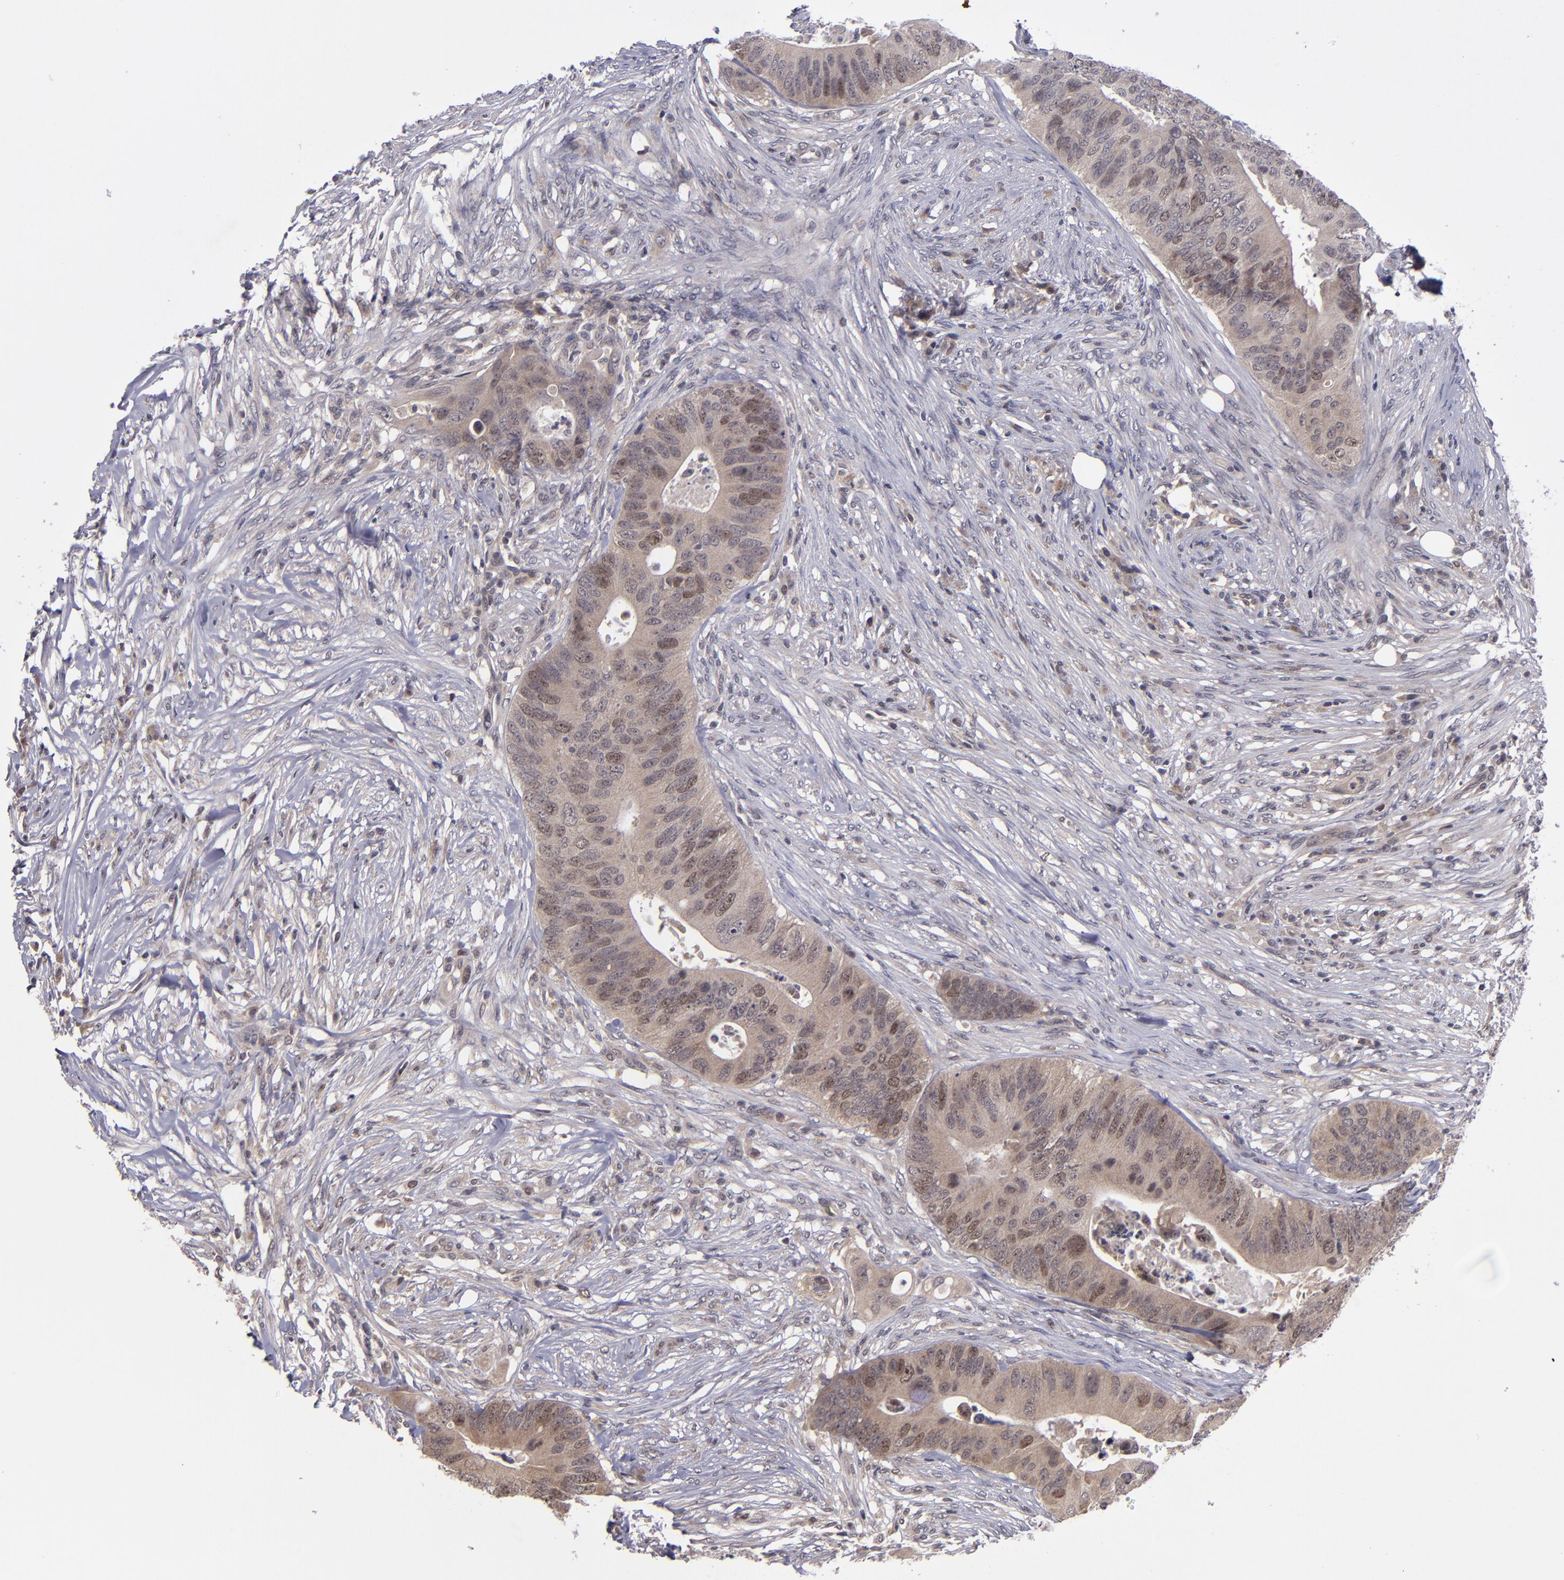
{"staining": {"intensity": "weak", "quantity": "25%-75%", "location": "nuclear"}, "tissue": "colorectal cancer", "cell_type": "Tumor cells", "image_type": "cancer", "snomed": [{"axis": "morphology", "description": "Adenocarcinoma, NOS"}, {"axis": "topography", "description": "Colon"}], "caption": "Protein staining by immunohistochemistry shows weak nuclear staining in approximately 25%-75% of tumor cells in adenocarcinoma (colorectal).", "gene": "CDC7", "patient": {"sex": "male", "age": 71}}